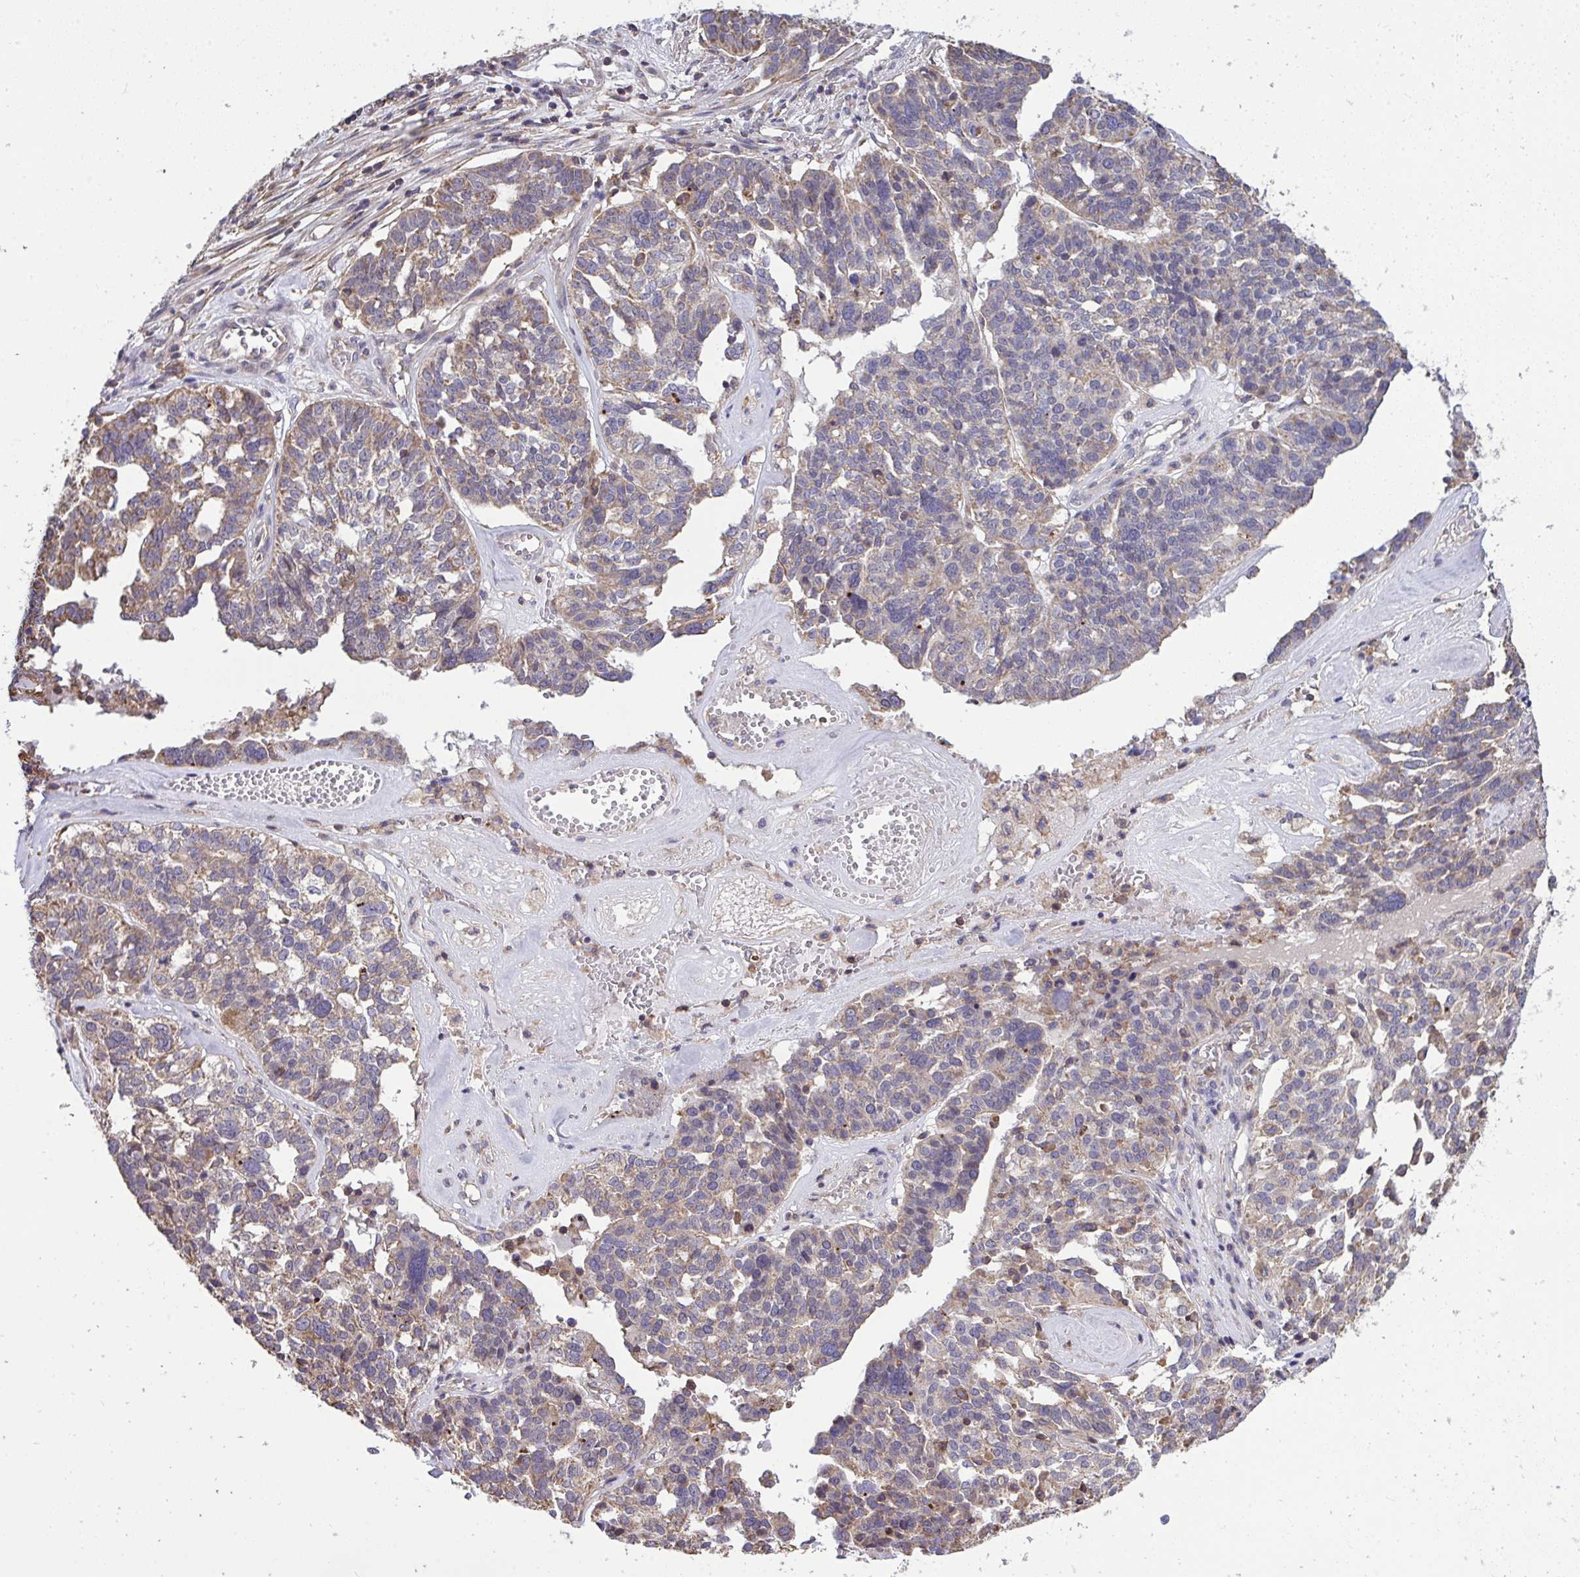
{"staining": {"intensity": "weak", "quantity": "25%-75%", "location": "cytoplasmic/membranous"}, "tissue": "ovarian cancer", "cell_type": "Tumor cells", "image_type": "cancer", "snomed": [{"axis": "morphology", "description": "Cystadenocarcinoma, serous, NOS"}, {"axis": "topography", "description": "Ovary"}], "caption": "Immunohistochemistry (IHC) histopathology image of ovarian cancer stained for a protein (brown), which exhibits low levels of weak cytoplasmic/membranous expression in about 25%-75% of tumor cells.", "gene": "PPM1H", "patient": {"sex": "female", "age": 59}}